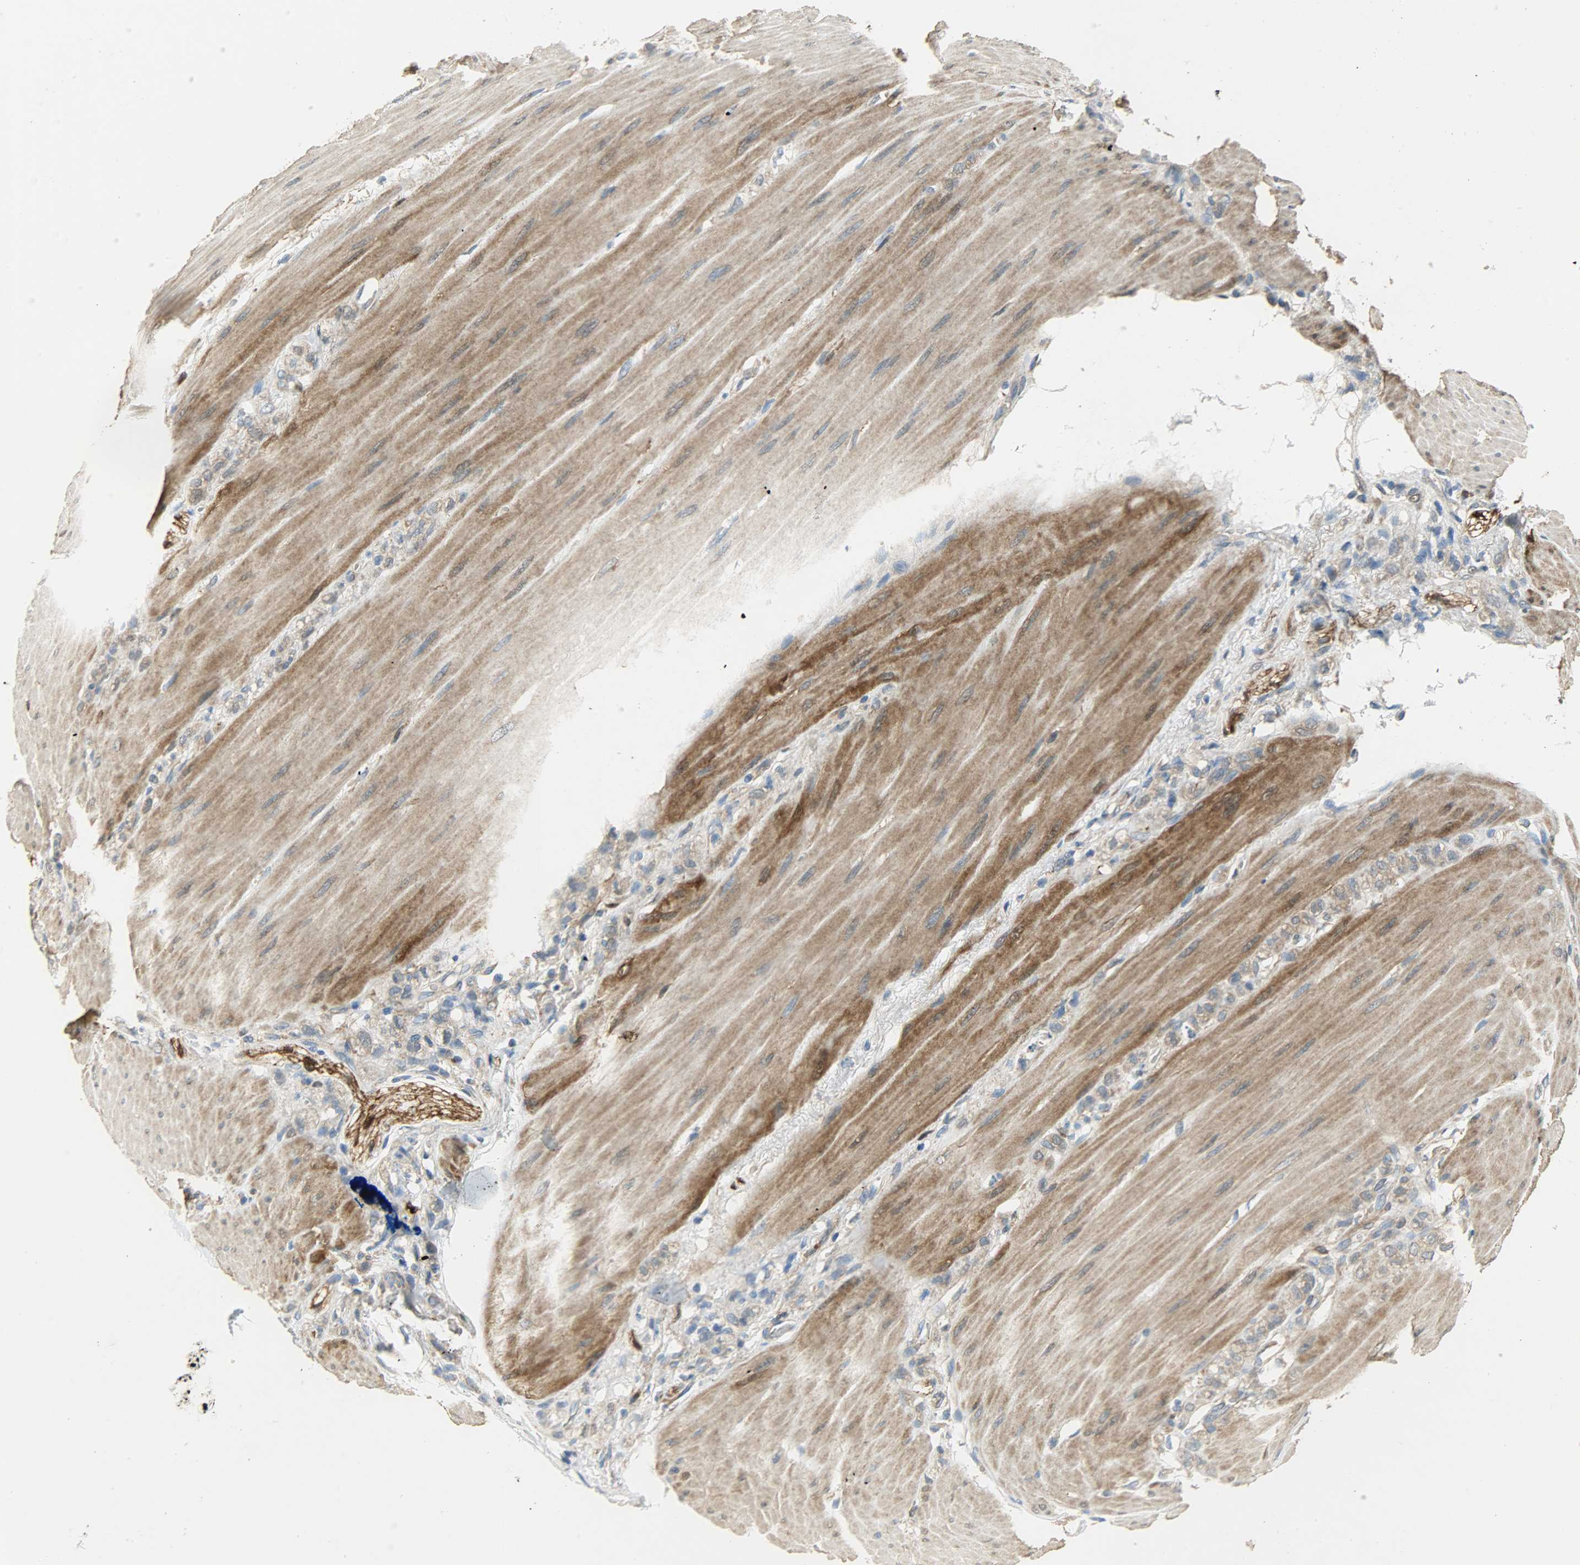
{"staining": {"intensity": "moderate", "quantity": ">75%", "location": "cytoplasmic/membranous"}, "tissue": "stomach cancer", "cell_type": "Tumor cells", "image_type": "cancer", "snomed": [{"axis": "morphology", "description": "Adenocarcinoma, NOS"}, {"axis": "topography", "description": "Stomach"}], "caption": "This image displays immunohistochemistry (IHC) staining of human stomach cancer, with medium moderate cytoplasmic/membranous positivity in about >75% of tumor cells.", "gene": "C1orf198", "patient": {"sex": "male", "age": 82}}